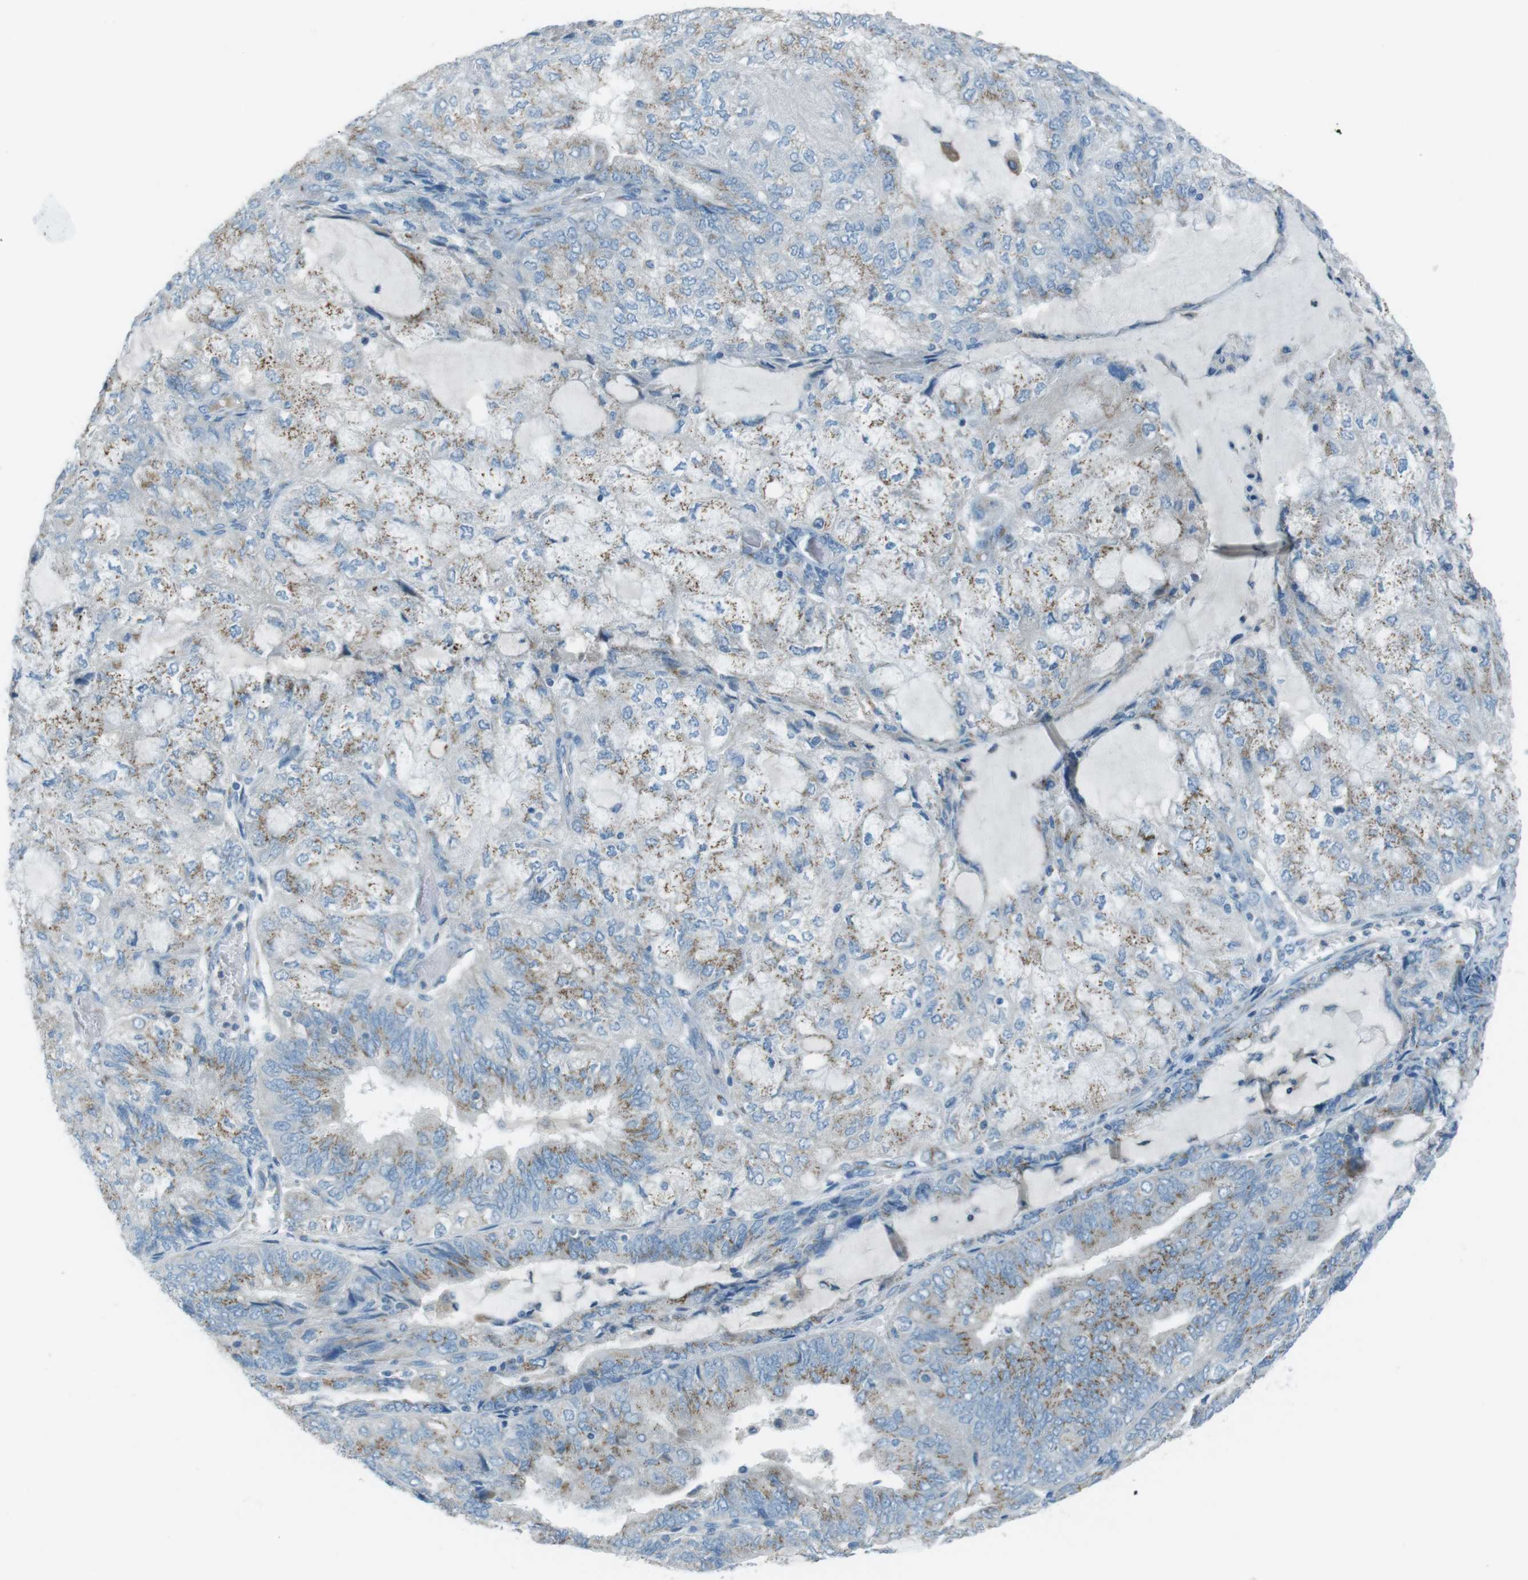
{"staining": {"intensity": "moderate", "quantity": "25%-75%", "location": "cytoplasmic/membranous"}, "tissue": "endometrial cancer", "cell_type": "Tumor cells", "image_type": "cancer", "snomed": [{"axis": "morphology", "description": "Adenocarcinoma, NOS"}, {"axis": "topography", "description": "Endometrium"}], "caption": "Immunohistochemical staining of human endometrial adenocarcinoma demonstrates medium levels of moderate cytoplasmic/membranous expression in approximately 25%-75% of tumor cells.", "gene": "TXNDC15", "patient": {"sex": "female", "age": 81}}